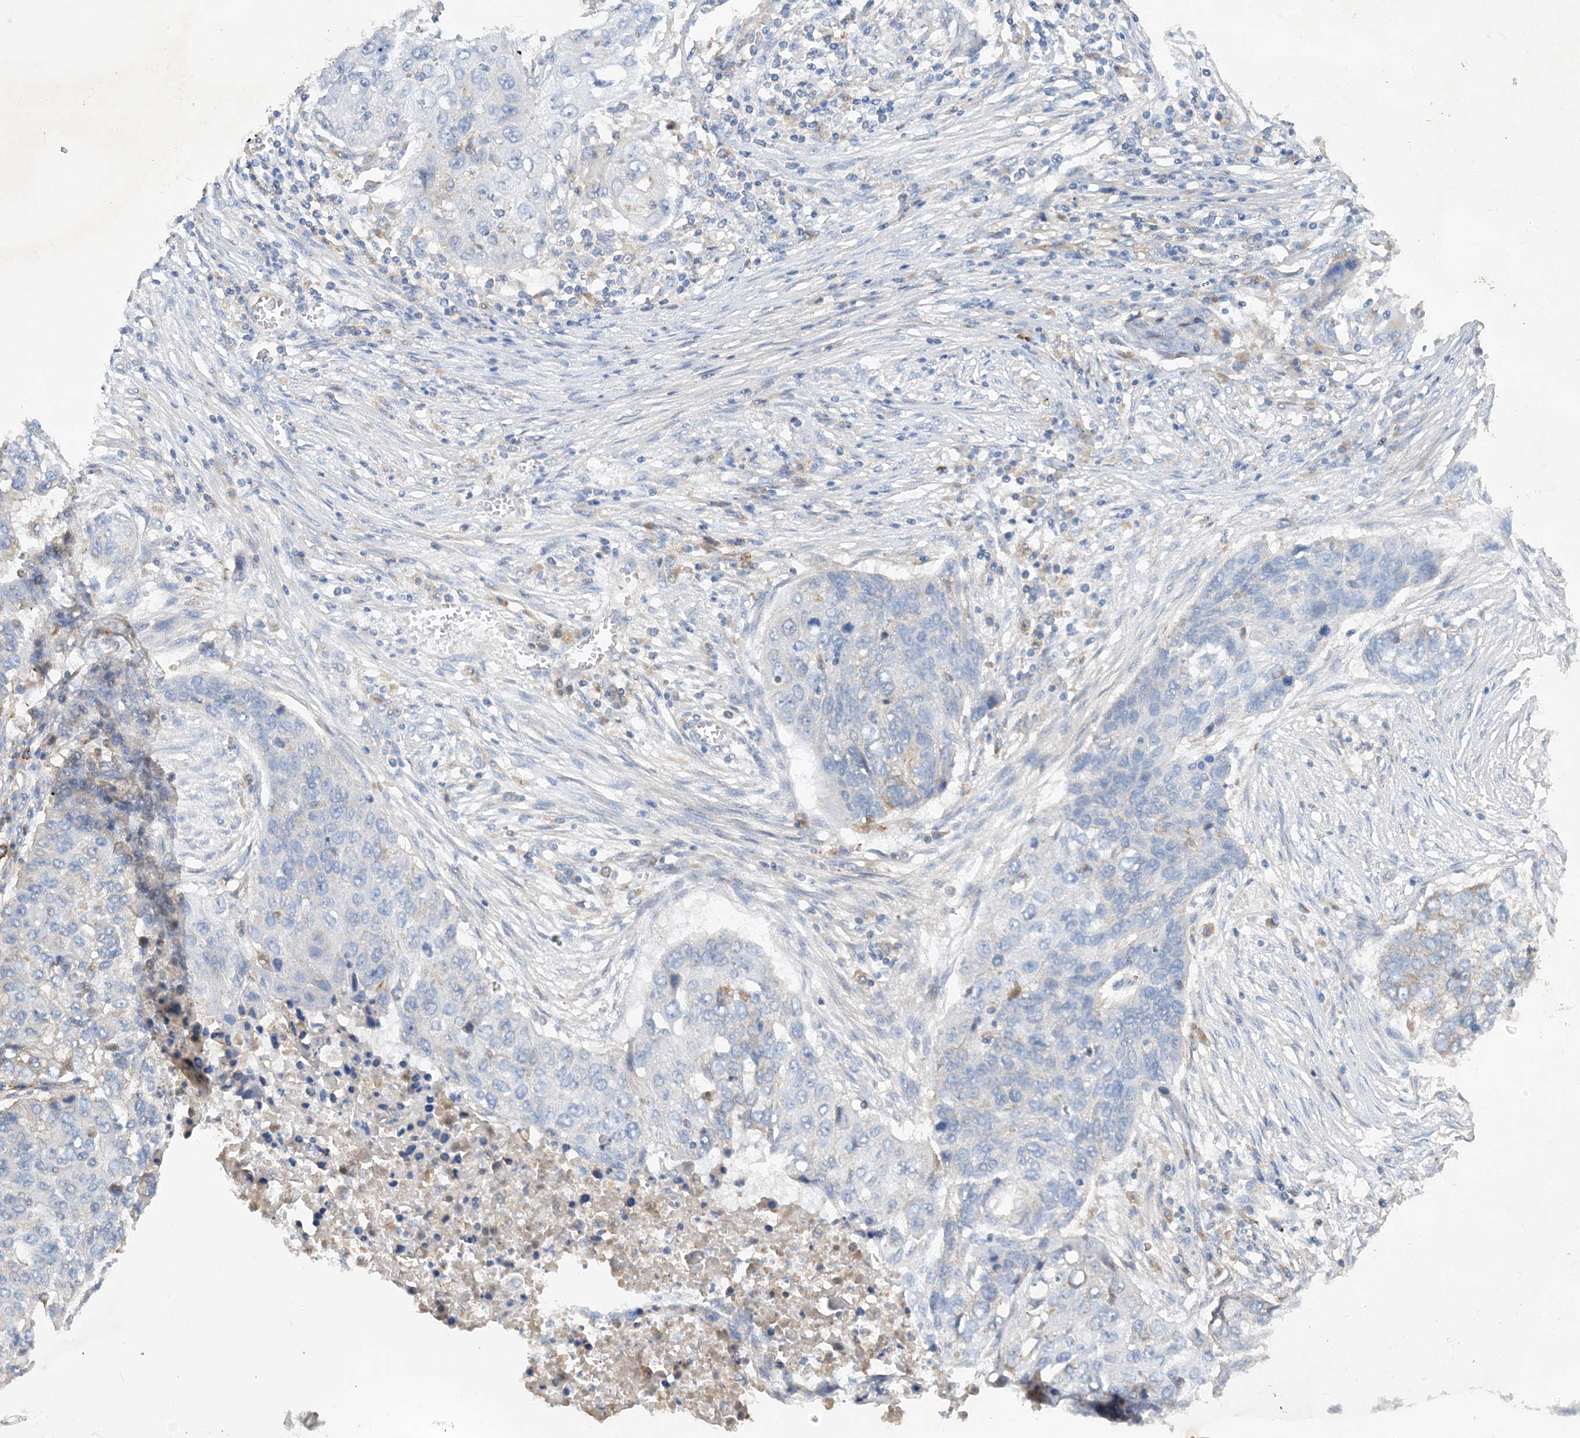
{"staining": {"intensity": "negative", "quantity": "none", "location": "none"}, "tissue": "lung cancer", "cell_type": "Tumor cells", "image_type": "cancer", "snomed": [{"axis": "morphology", "description": "Squamous cell carcinoma, NOS"}, {"axis": "topography", "description": "Lung"}], "caption": "Lung squamous cell carcinoma stained for a protein using immunohistochemistry (IHC) exhibits no staining tumor cells.", "gene": "GRINA", "patient": {"sex": "female", "age": 63}}